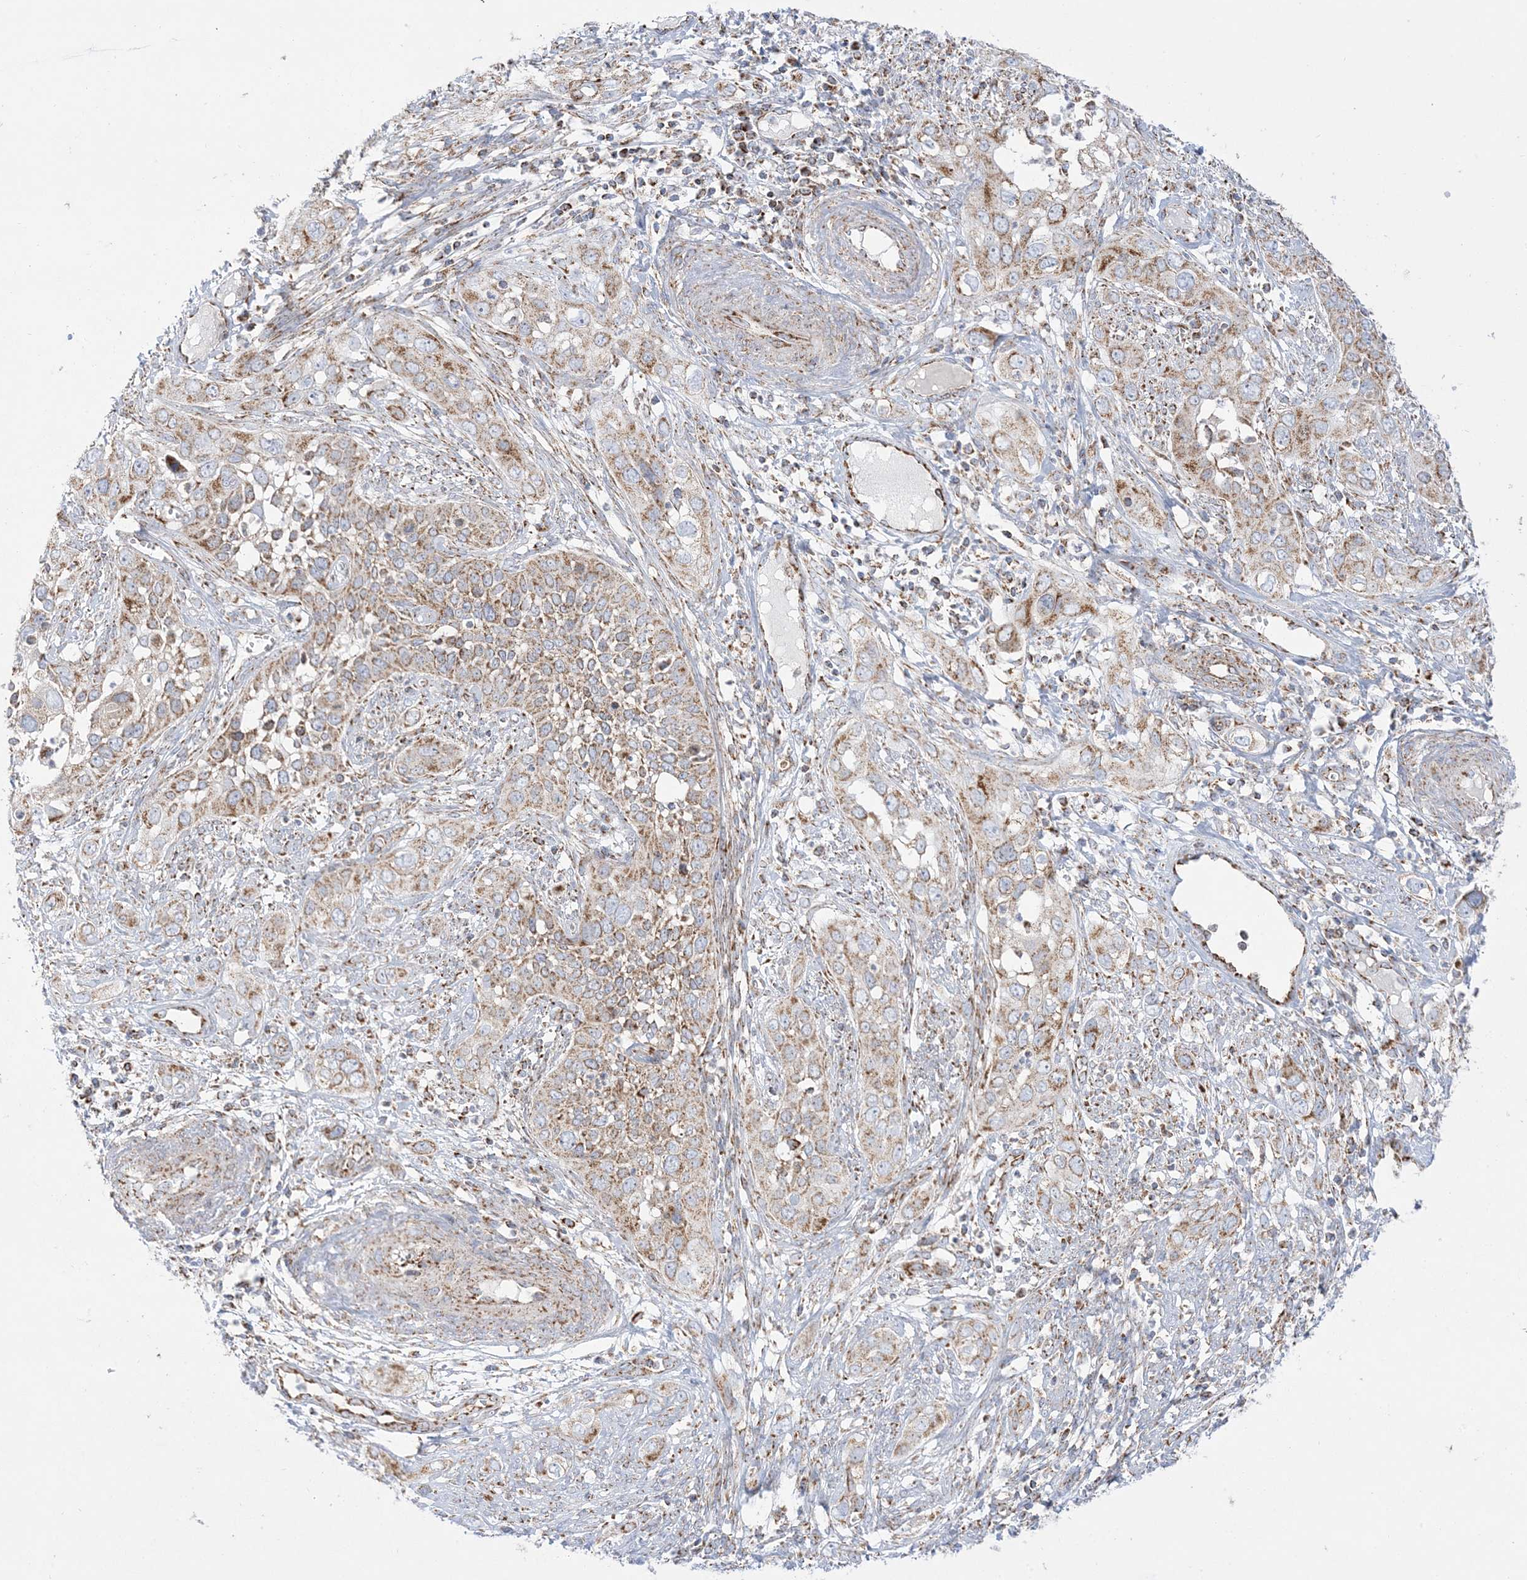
{"staining": {"intensity": "moderate", "quantity": ">75%", "location": "cytoplasmic/membranous"}, "tissue": "cervical cancer", "cell_type": "Tumor cells", "image_type": "cancer", "snomed": [{"axis": "morphology", "description": "Squamous cell carcinoma, NOS"}, {"axis": "topography", "description": "Cervix"}], "caption": "Immunohistochemistry image of cervical squamous cell carcinoma stained for a protein (brown), which demonstrates medium levels of moderate cytoplasmic/membranous positivity in approximately >75% of tumor cells.", "gene": "MRPS36", "patient": {"sex": "female", "age": 34}}